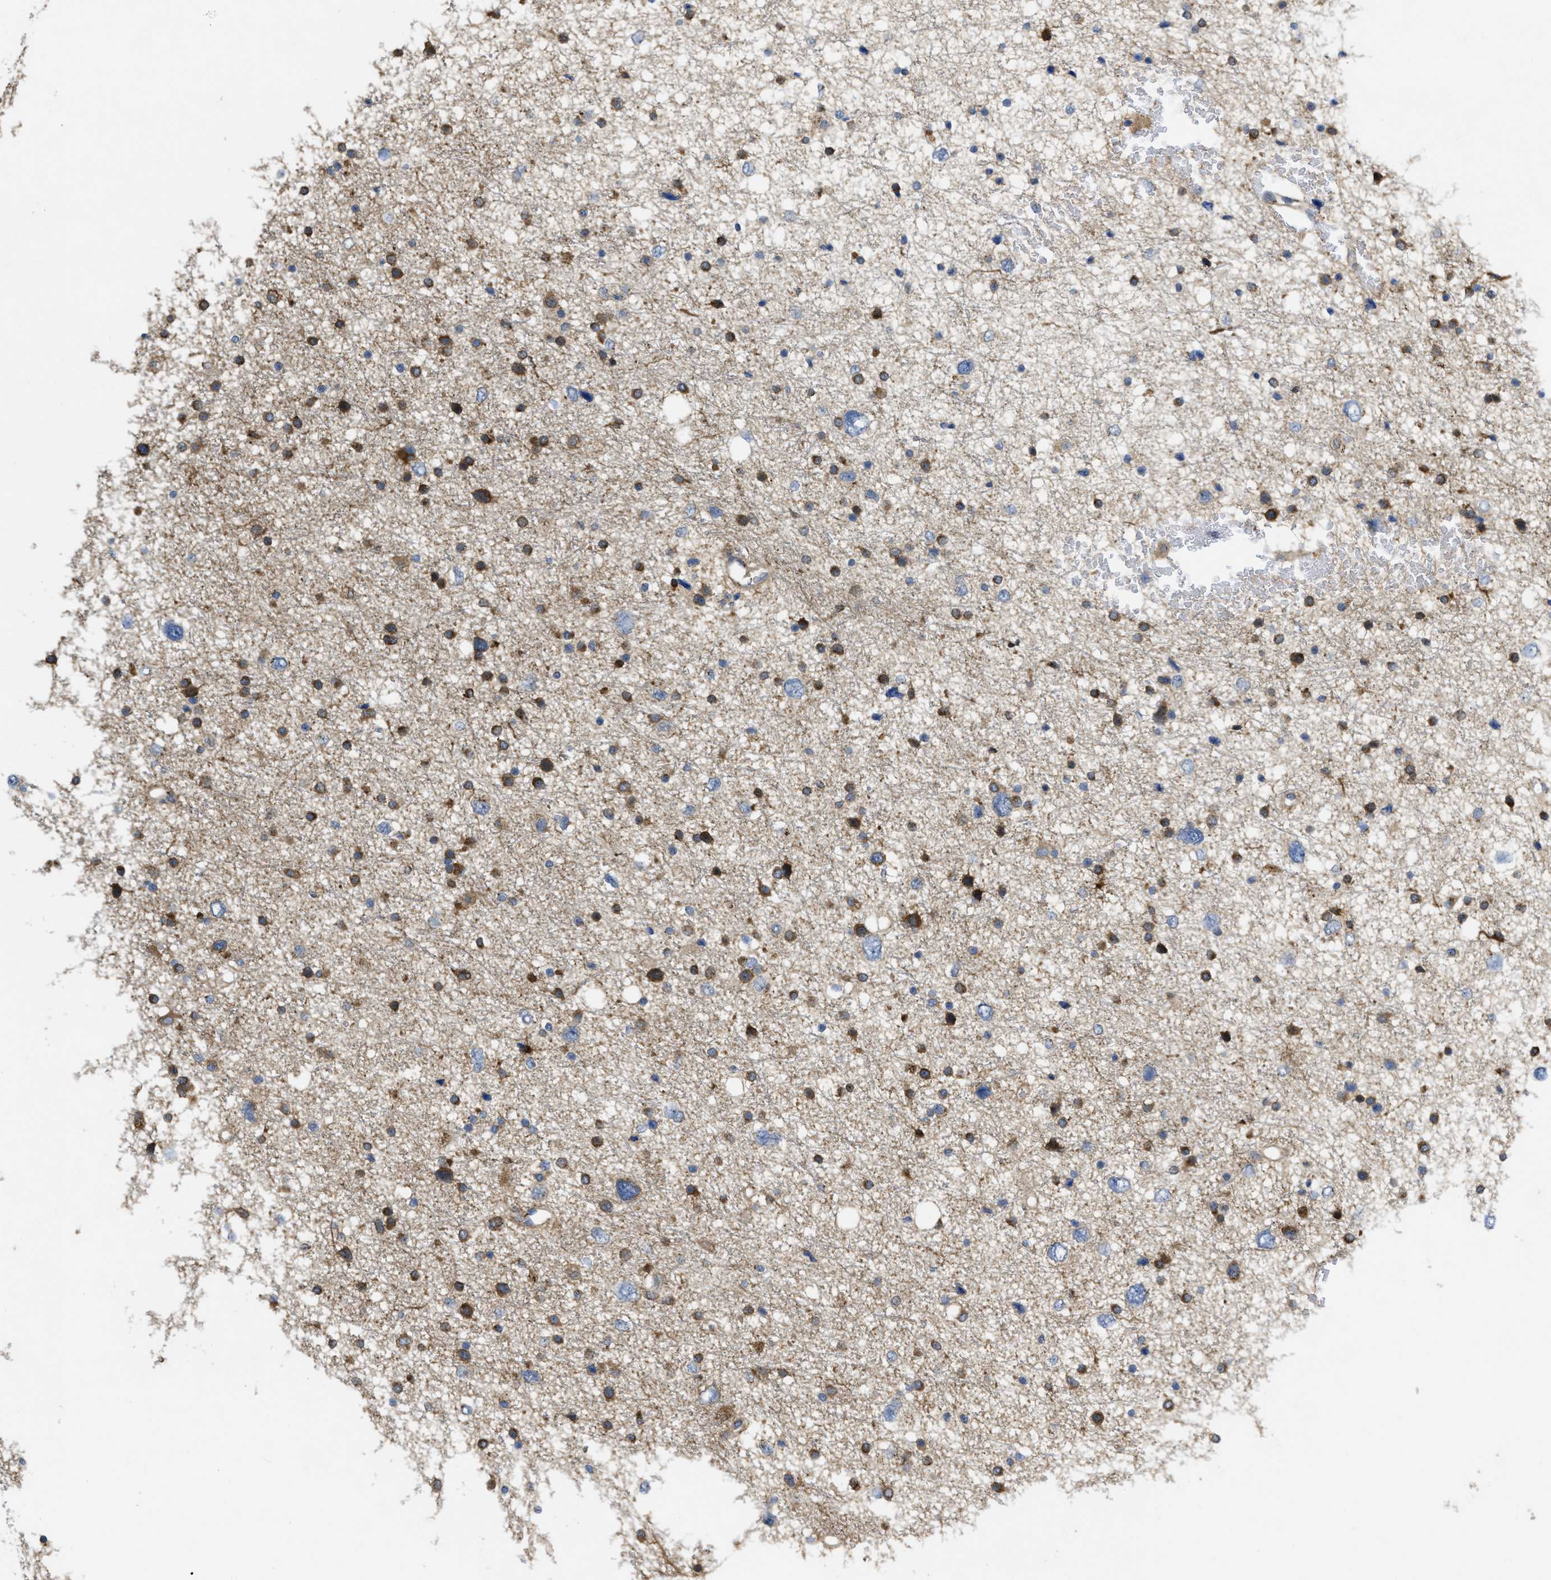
{"staining": {"intensity": "moderate", "quantity": ">75%", "location": "cytoplasmic/membranous"}, "tissue": "glioma", "cell_type": "Tumor cells", "image_type": "cancer", "snomed": [{"axis": "morphology", "description": "Glioma, malignant, Low grade"}, {"axis": "topography", "description": "Brain"}], "caption": "This micrograph shows IHC staining of human glioma, with medium moderate cytoplasmic/membranous staining in about >75% of tumor cells.", "gene": "ZNF70", "patient": {"sex": "female", "age": 37}}